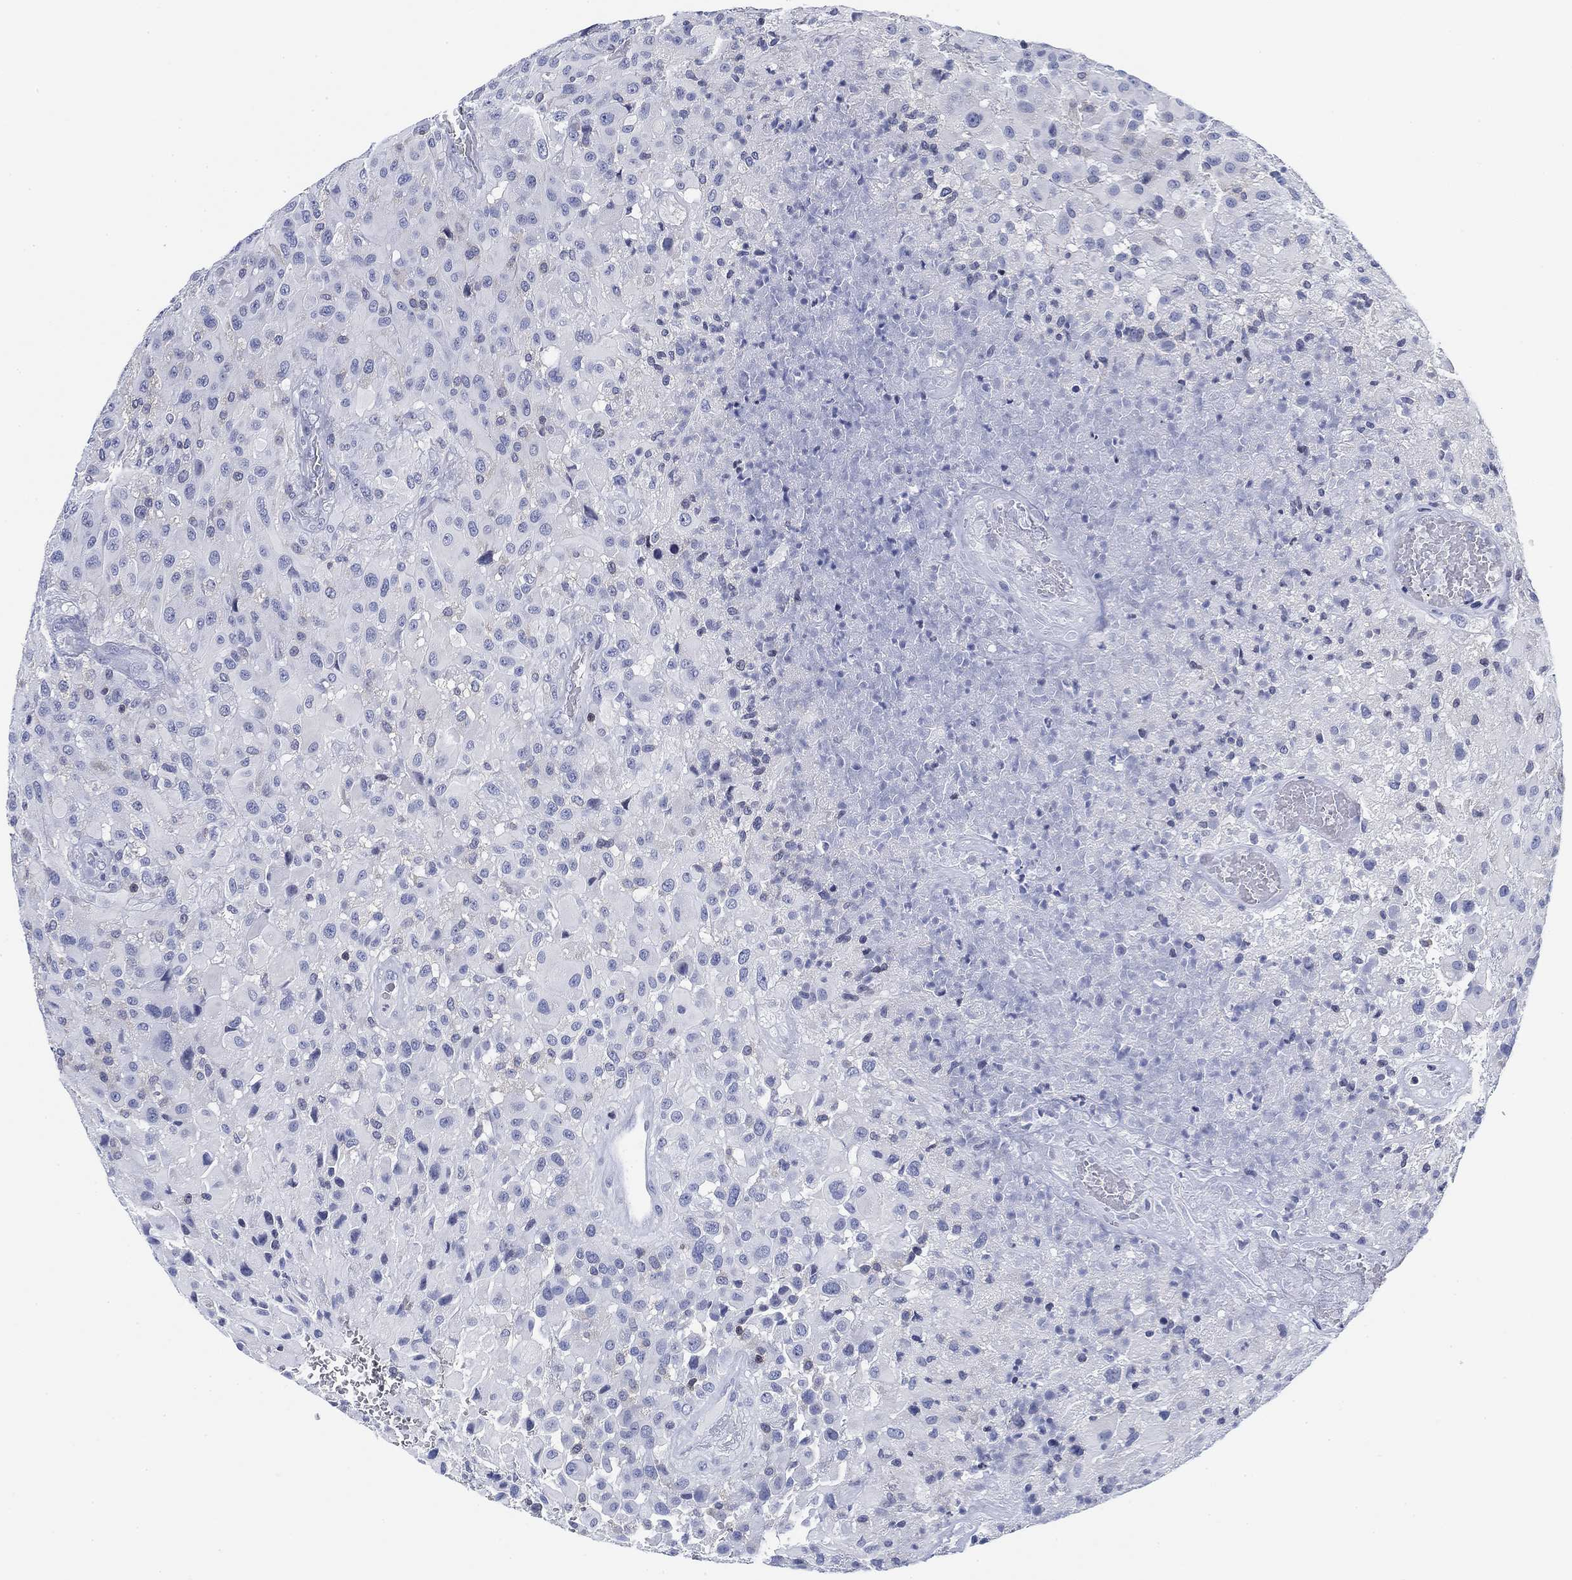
{"staining": {"intensity": "negative", "quantity": "none", "location": "none"}, "tissue": "glioma", "cell_type": "Tumor cells", "image_type": "cancer", "snomed": [{"axis": "morphology", "description": "Glioma, malignant, High grade"}, {"axis": "topography", "description": "Cerebral cortex"}], "caption": "Tumor cells show no significant staining in high-grade glioma (malignant).", "gene": "FYB1", "patient": {"sex": "male", "age": 35}}